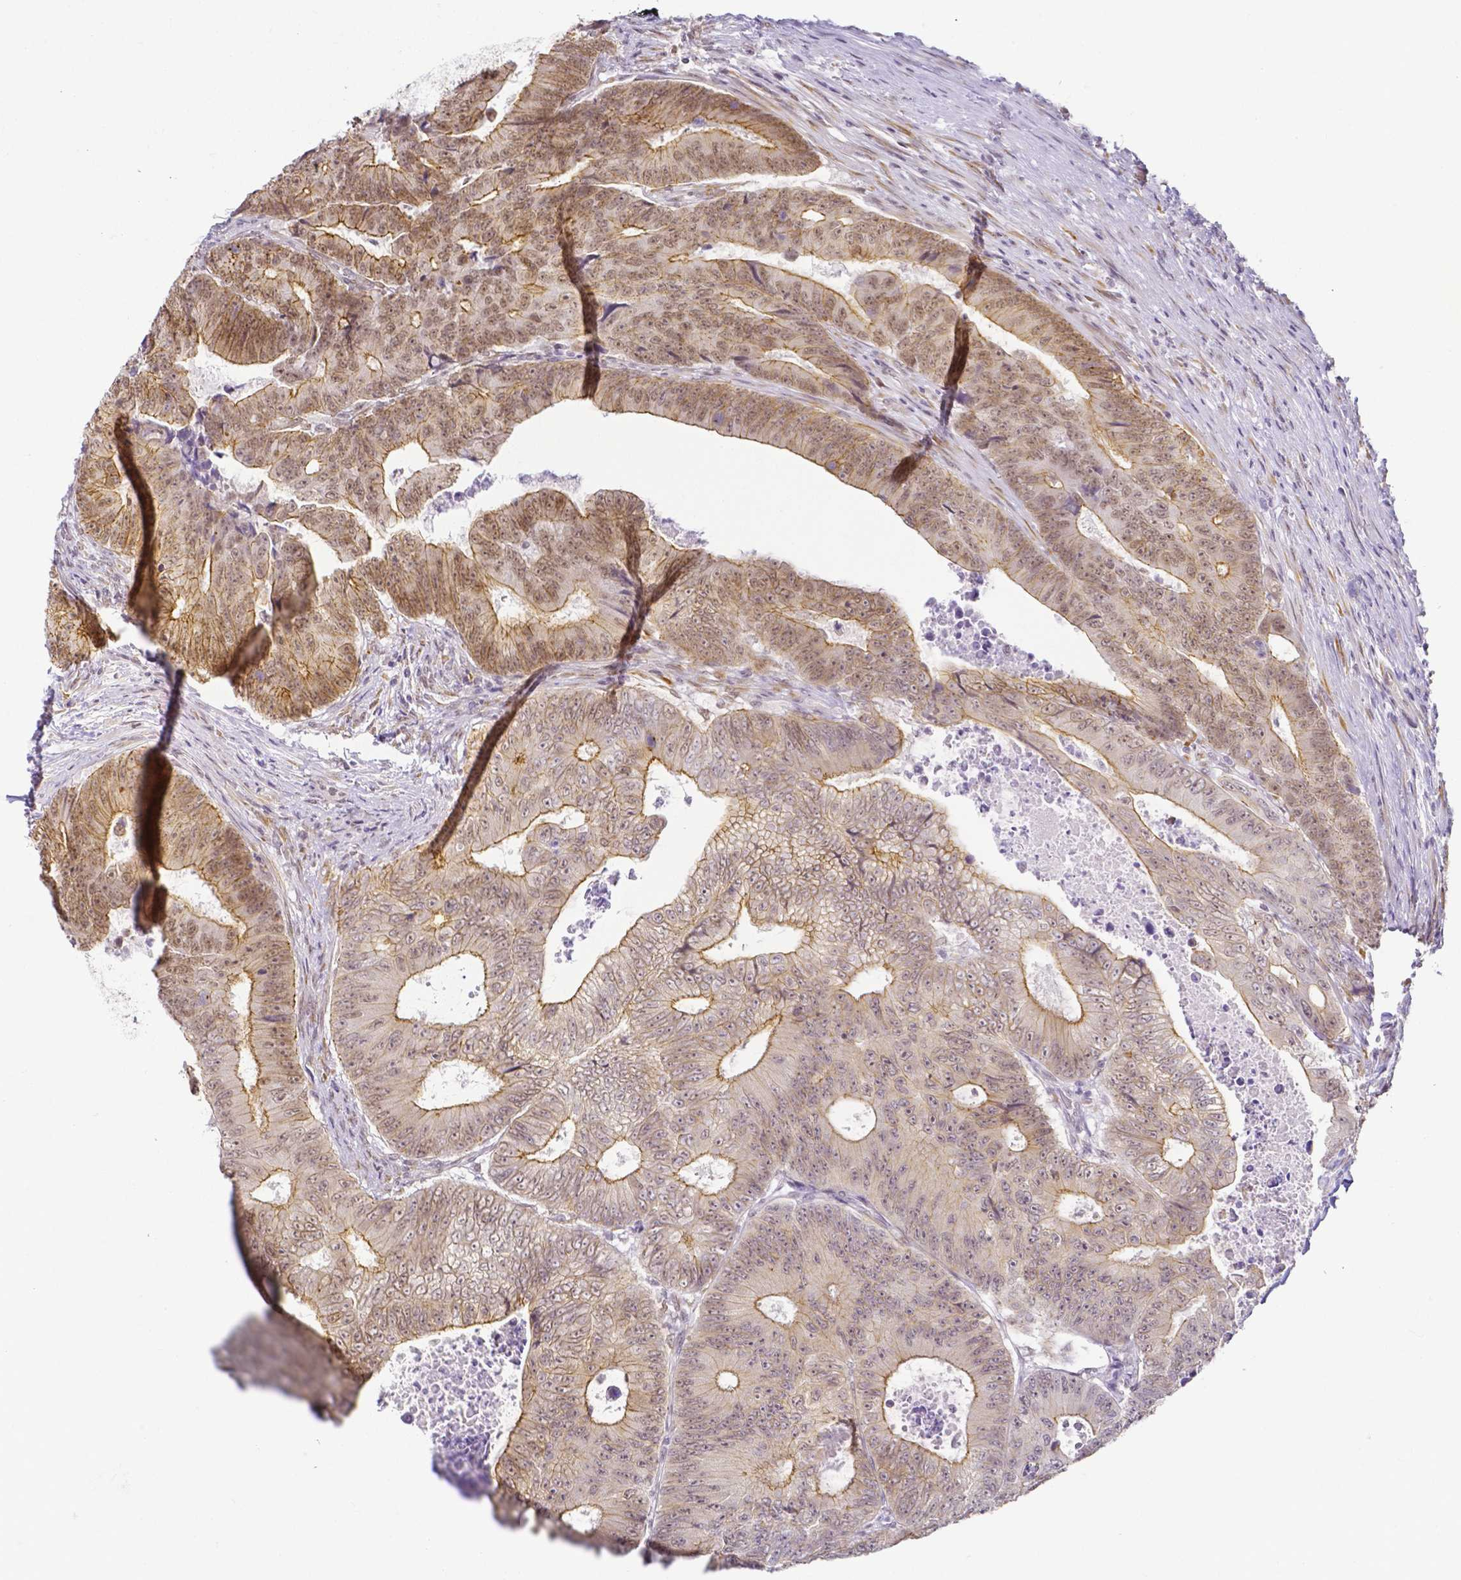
{"staining": {"intensity": "moderate", "quantity": "25%-75%", "location": "cytoplasmic/membranous,nuclear"}, "tissue": "colorectal cancer", "cell_type": "Tumor cells", "image_type": "cancer", "snomed": [{"axis": "morphology", "description": "Adenocarcinoma, NOS"}, {"axis": "topography", "description": "Colon"}], "caption": "This micrograph reveals immunohistochemistry (IHC) staining of colorectal cancer (adenocarcinoma), with medium moderate cytoplasmic/membranous and nuclear staining in approximately 25%-75% of tumor cells.", "gene": "FAM83G", "patient": {"sex": "female", "age": 48}}